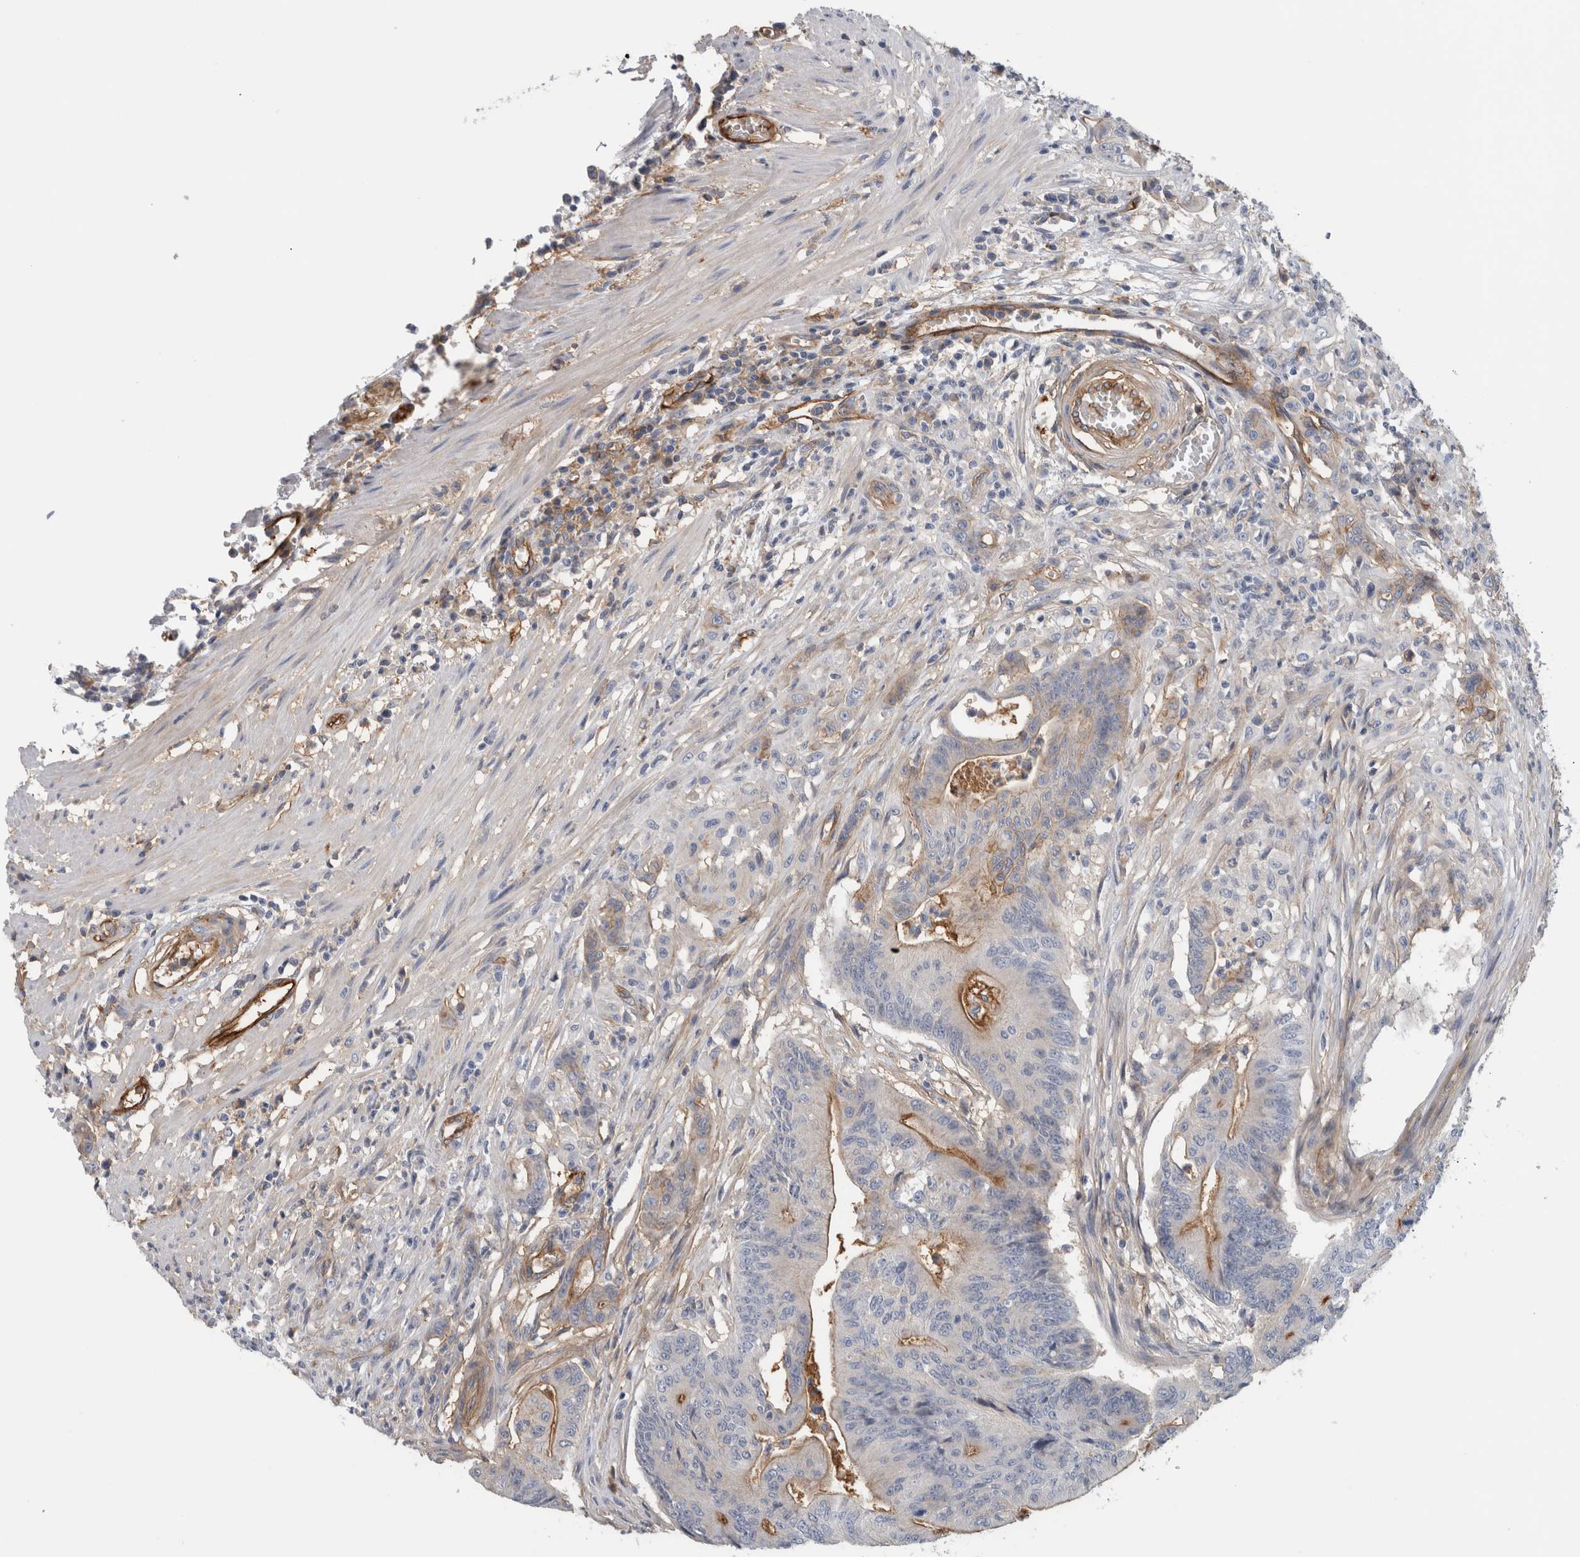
{"staining": {"intensity": "moderate", "quantity": "<25%", "location": "cytoplasmic/membranous"}, "tissue": "colorectal cancer", "cell_type": "Tumor cells", "image_type": "cancer", "snomed": [{"axis": "morphology", "description": "Adenoma, NOS"}, {"axis": "morphology", "description": "Adenocarcinoma, NOS"}, {"axis": "topography", "description": "Colon"}], "caption": "DAB (3,3'-diaminobenzidine) immunohistochemical staining of human colorectal cancer (adenoma) exhibits moderate cytoplasmic/membranous protein staining in approximately <25% of tumor cells. The protein of interest is stained brown, and the nuclei are stained in blue (DAB (3,3'-diaminobenzidine) IHC with brightfield microscopy, high magnification).", "gene": "CD59", "patient": {"sex": "male", "age": 79}}